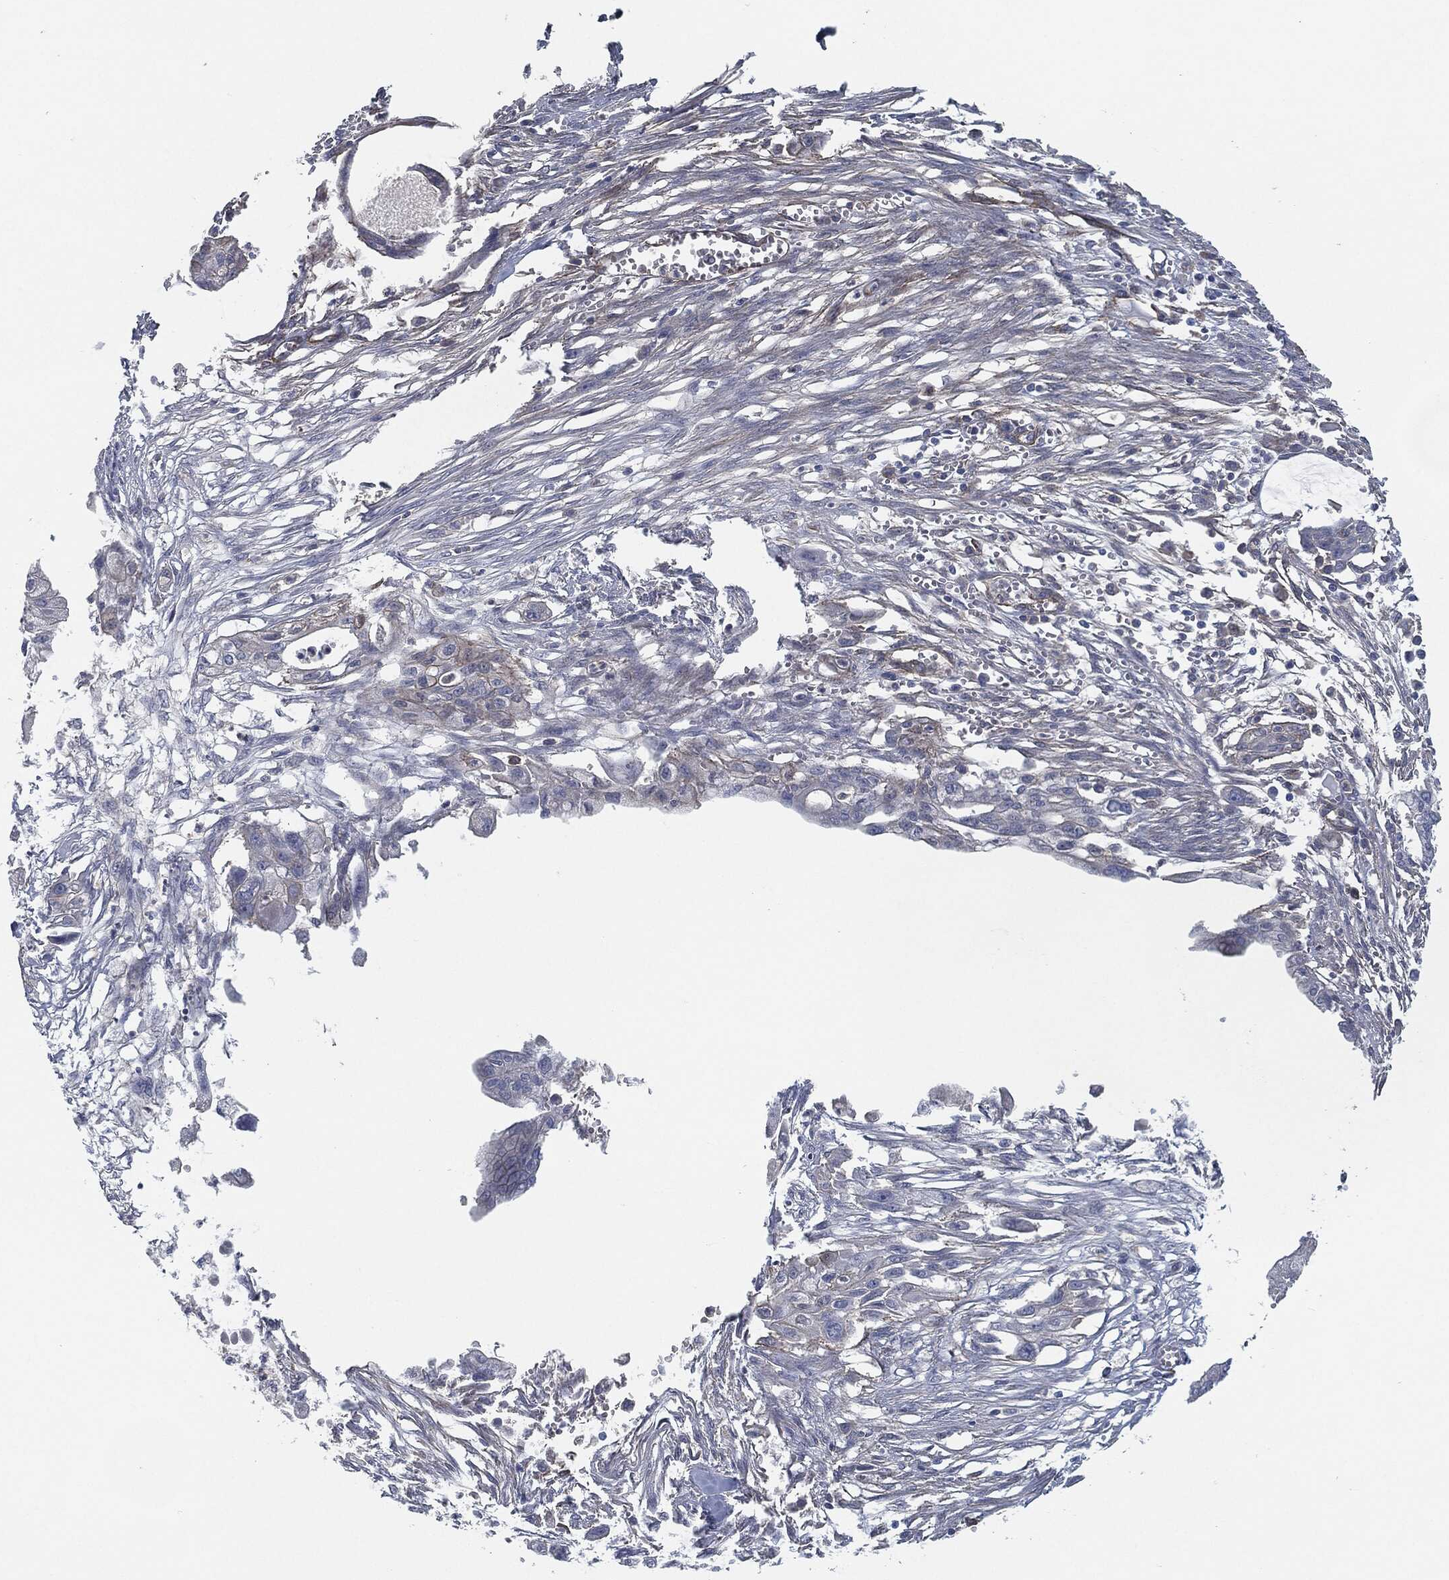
{"staining": {"intensity": "negative", "quantity": "none", "location": "none"}, "tissue": "pancreatic cancer", "cell_type": "Tumor cells", "image_type": "cancer", "snomed": [{"axis": "morphology", "description": "Normal tissue, NOS"}, {"axis": "morphology", "description": "Adenocarcinoma, NOS"}, {"axis": "topography", "description": "Pancreas"}], "caption": "Pancreatic cancer was stained to show a protein in brown. There is no significant positivity in tumor cells.", "gene": "SVIL", "patient": {"sex": "female", "age": 58}}